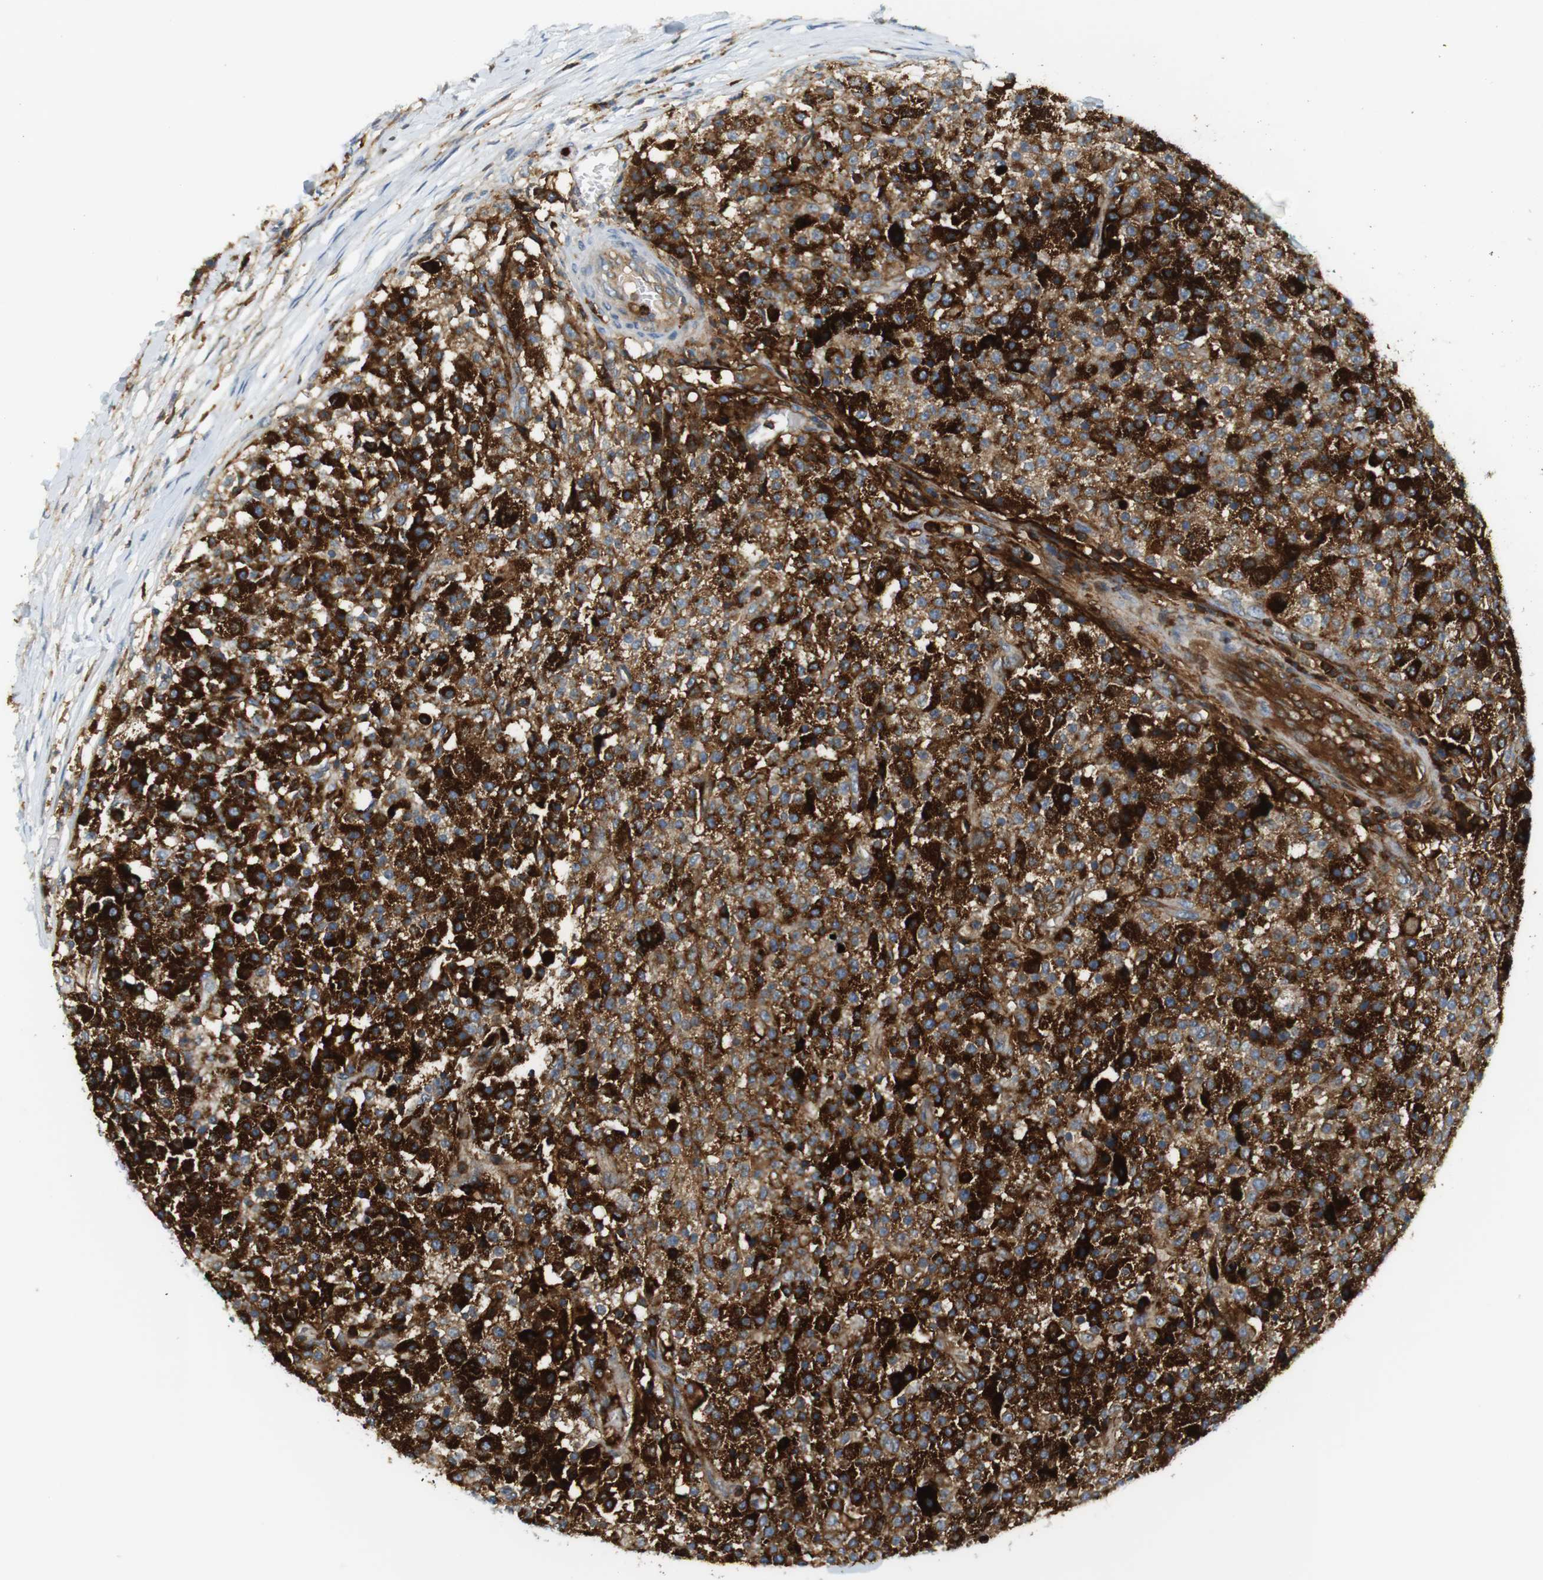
{"staining": {"intensity": "strong", "quantity": ">75%", "location": "cytoplasmic/membranous"}, "tissue": "testis cancer", "cell_type": "Tumor cells", "image_type": "cancer", "snomed": [{"axis": "morphology", "description": "Seminoma, NOS"}, {"axis": "topography", "description": "Testis"}], "caption": "Human testis cancer (seminoma) stained for a protein (brown) shows strong cytoplasmic/membranous positive staining in about >75% of tumor cells.", "gene": "SIRPA", "patient": {"sex": "male", "age": 59}}